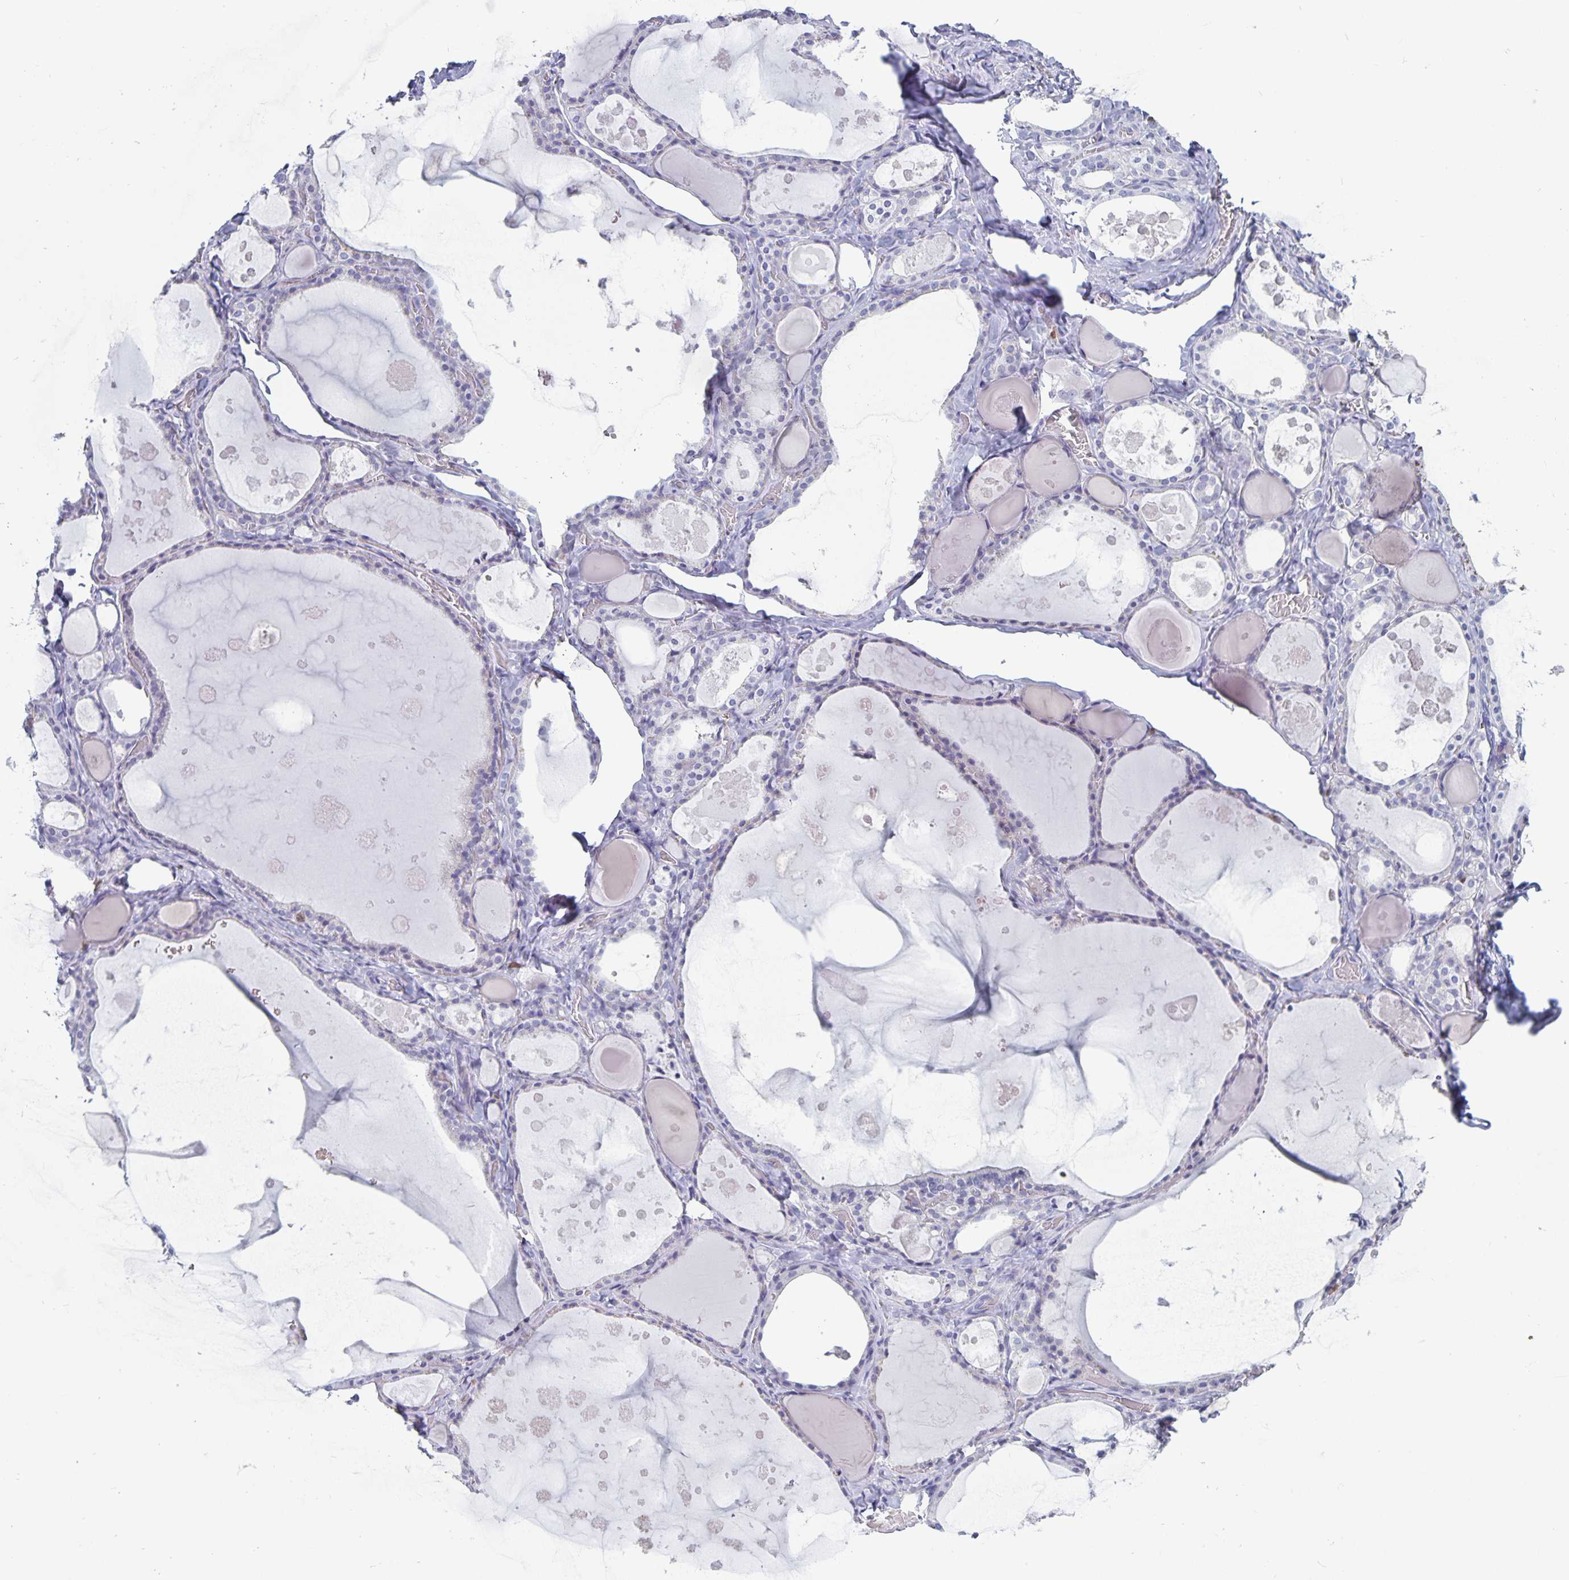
{"staining": {"intensity": "negative", "quantity": "none", "location": "none"}, "tissue": "thyroid gland", "cell_type": "Glandular cells", "image_type": "normal", "snomed": [{"axis": "morphology", "description": "Normal tissue, NOS"}, {"axis": "topography", "description": "Thyroid gland"}], "caption": "This is a micrograph of IHC staining of benign thyroid gland, which shows no positivity in glandular cells. Nuclei are stained in blue.", "gene": "PLCB3", "patient": {"sex": "male", "age": 56}}